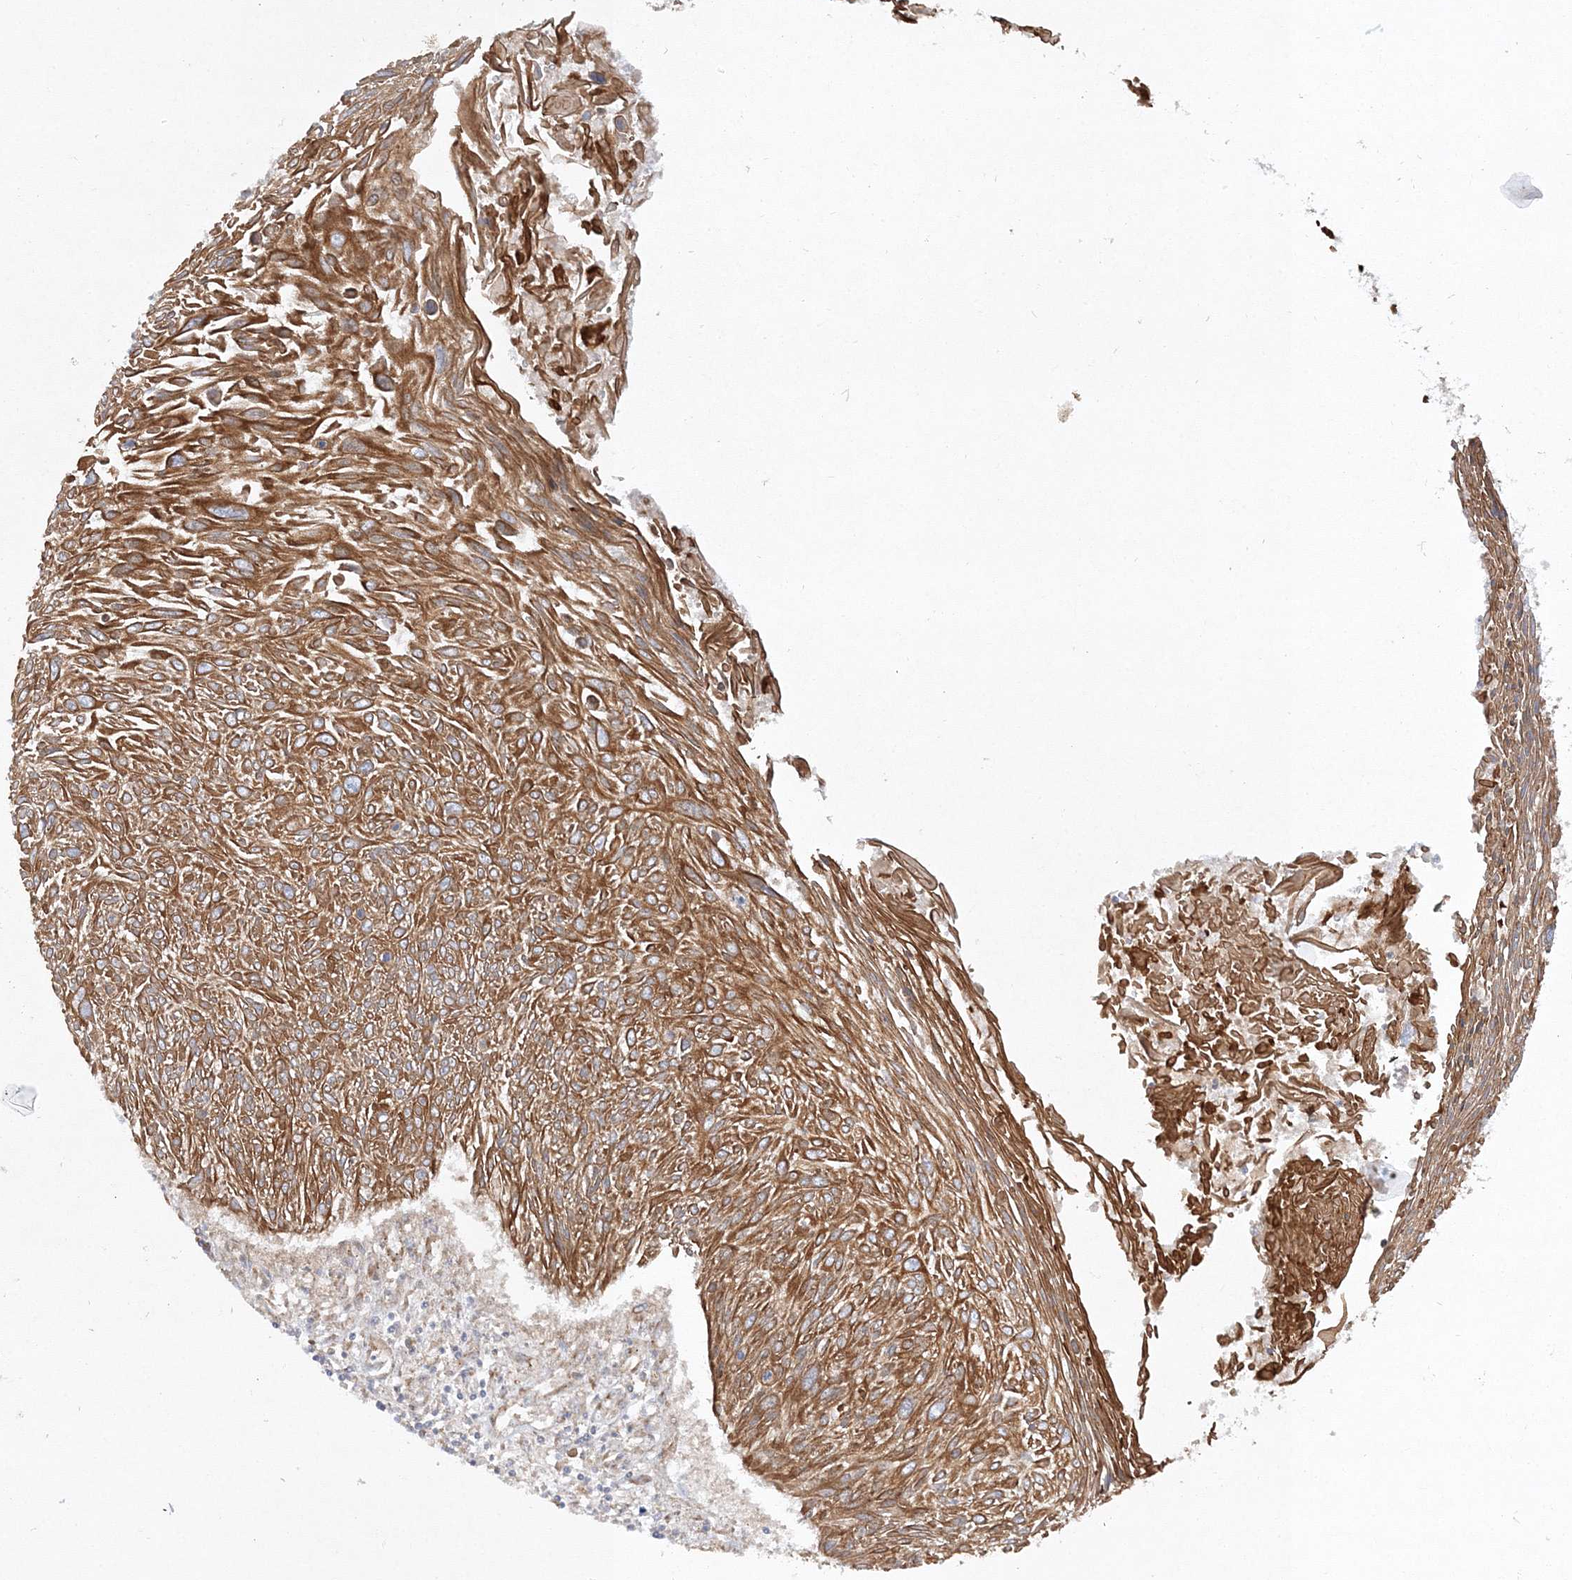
{"staining": {"intensity": "strong", "quantity": ">75%", "location": "cytoplasmic/membranous"}, "tissue": "cervical cancer", "cell_type": "Tumor cells", "image_type": "cancer", "snomed": [{"axis": "morphology", "description": "Squamous cell carcinoma, NOS"}, {"axis": "topography", "description": "Cervix"}], "caption": "Tumor cells show high levels of strong cytoplasmic/membranous expression in approximately >75% of cells in cervical squamous cell carcinoma. (IHC, brightfield microscopy, high magnification).", "gene": "SEC23IP", "patient": {"sex": "female", "age": 51}}